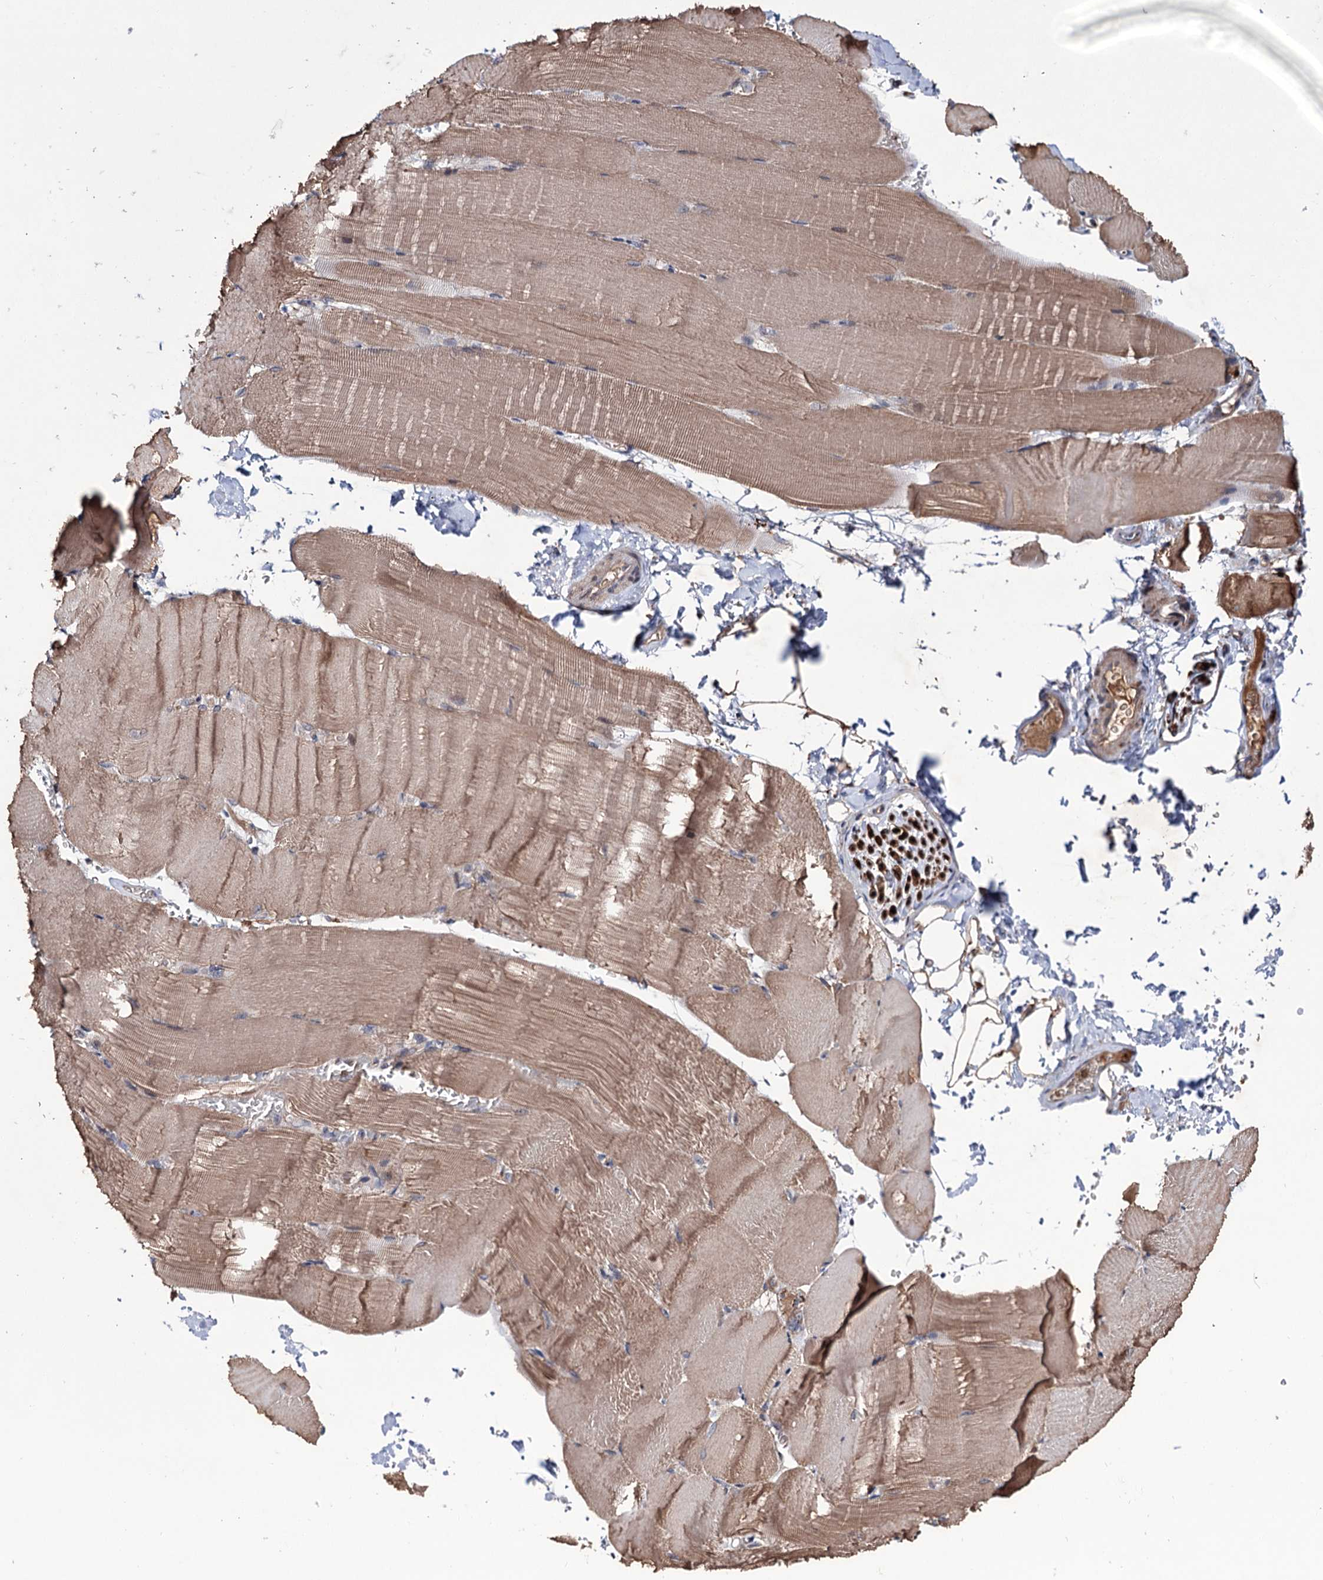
{"staining": {"intensity": "moderate", "quantity": ">75%", "location": "cytoplasmic/membranous"}, "tissue": "skeletal muscle", "cell_type": "Myocytes", "image_type": "normal", "snomed": [{"axis": "morphology", "description": "Normal tissue, NOS"}, {"axis": "topography", "description": "Skeletal muscle"}, {"axis": "topography", "description": "Parathyroid gland"}], "caption": "A photomicrograph of skeletal muscle stained for a protein displays moderate cytoplasmic/membranous brown staining in myocytes. The staining was performed using DAB to visualize the protein expression in brown, while the nuclei were stained in blue with hematoxylin (Magnification: 20x).", "gene": "PTPN3", "patient": {"sex": "female", "age": 37}}